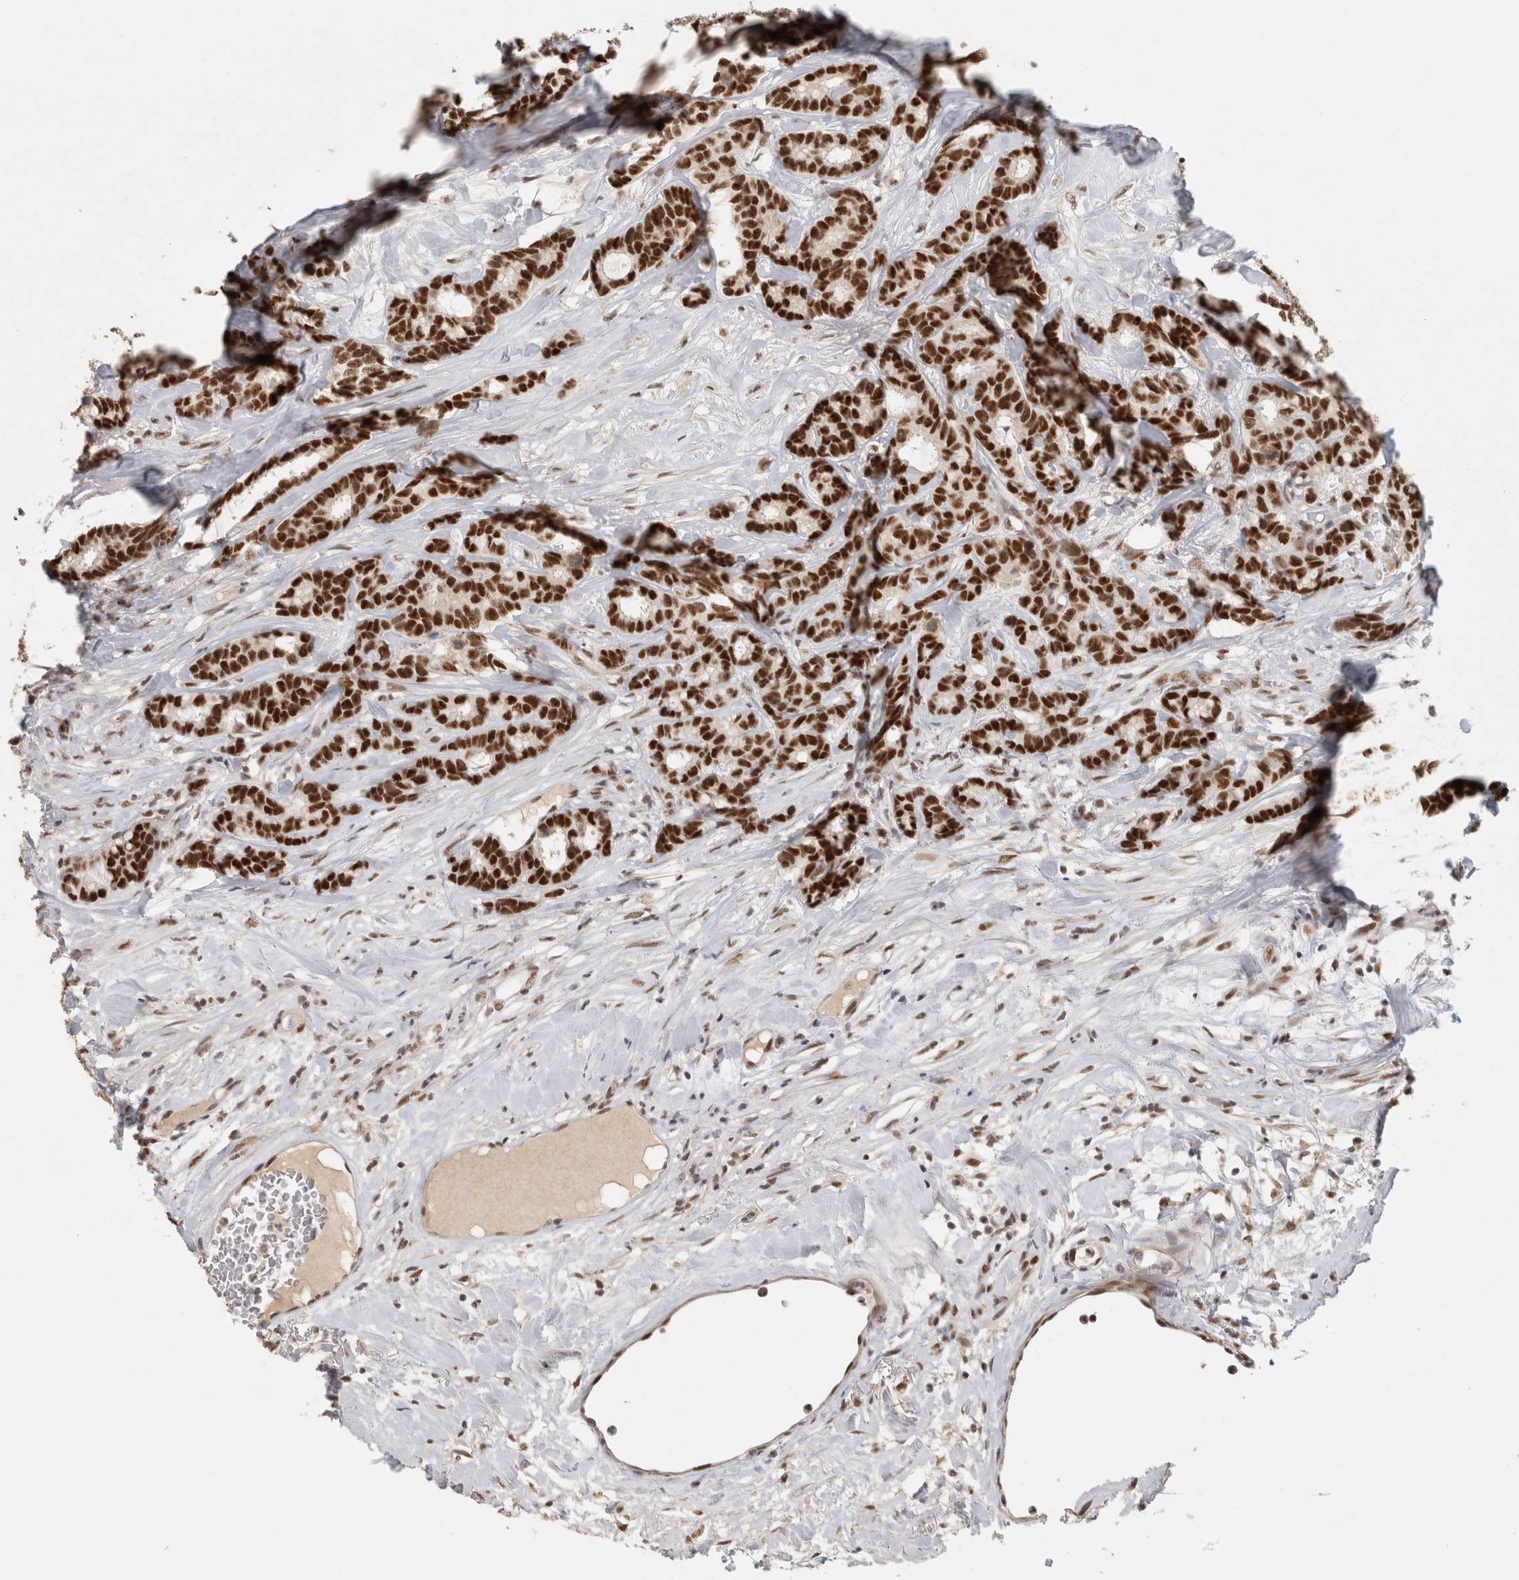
{"staining": {"intensity": "strong", "quantity": ">75%", "location": "nuclear"}, "tissue": "breast cancer", "cell_type": "Tumor cells", "image_type": "cancer", "snomed": [{"axis": "morphology", "description": "Duct carcinoma"}, {"axis": "topography", "description": "Breast"}], "caption": "A brown stain shows strong nuclear staining of a protein in invasive ductal carcinoma (breast) tumor cells. (Stains: DAB (3,3'-diaminobenzidine) in brown, nuclei in blue, Microscopy: brightfield microscopy at high magnification).", "gene": "ZNF830", "patient": {"sex": "female", "age": 87}}